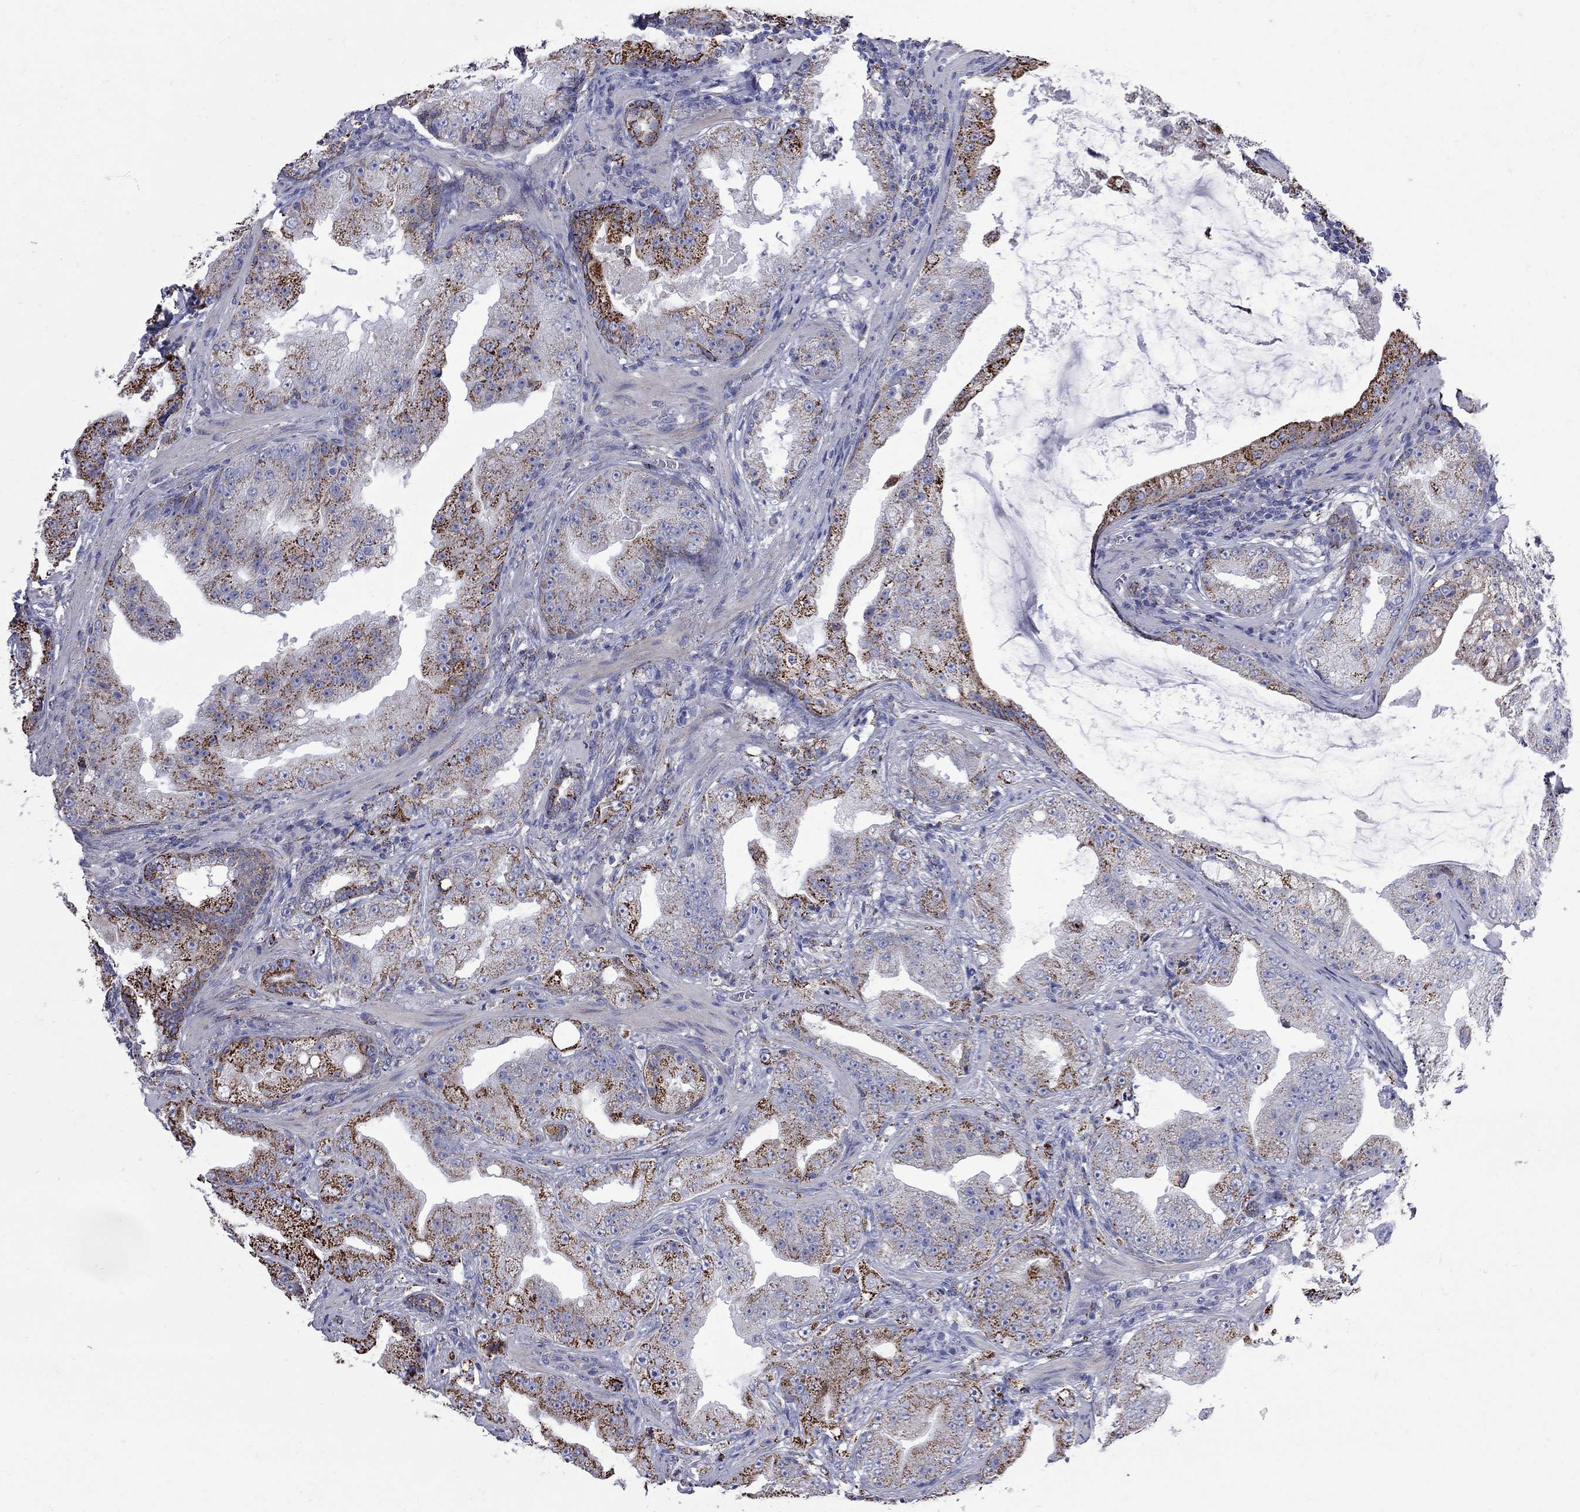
{"staining": {"intensity": "strong", "quantity": "25%-75%", "location": "cytoplasmic/membranous"}, "tissue": "prostate cancer", "cell_type": "Tumor cells", "image_type": "cancer", "snomed": [{"axis": "morphology", "description": "Adenocarcinoma, Low grade"}, {"axis": "topography", "description": "Prostate"}], "caption": "The micrograph demonstrates immunohistochemical staining of prostate cancer. There is strong cytoplasmic/membranous positivity is present in about 25%-75% of tumor cells.", "gene": "SESTD1", "patient": {"sex": "male", "age": 62}}